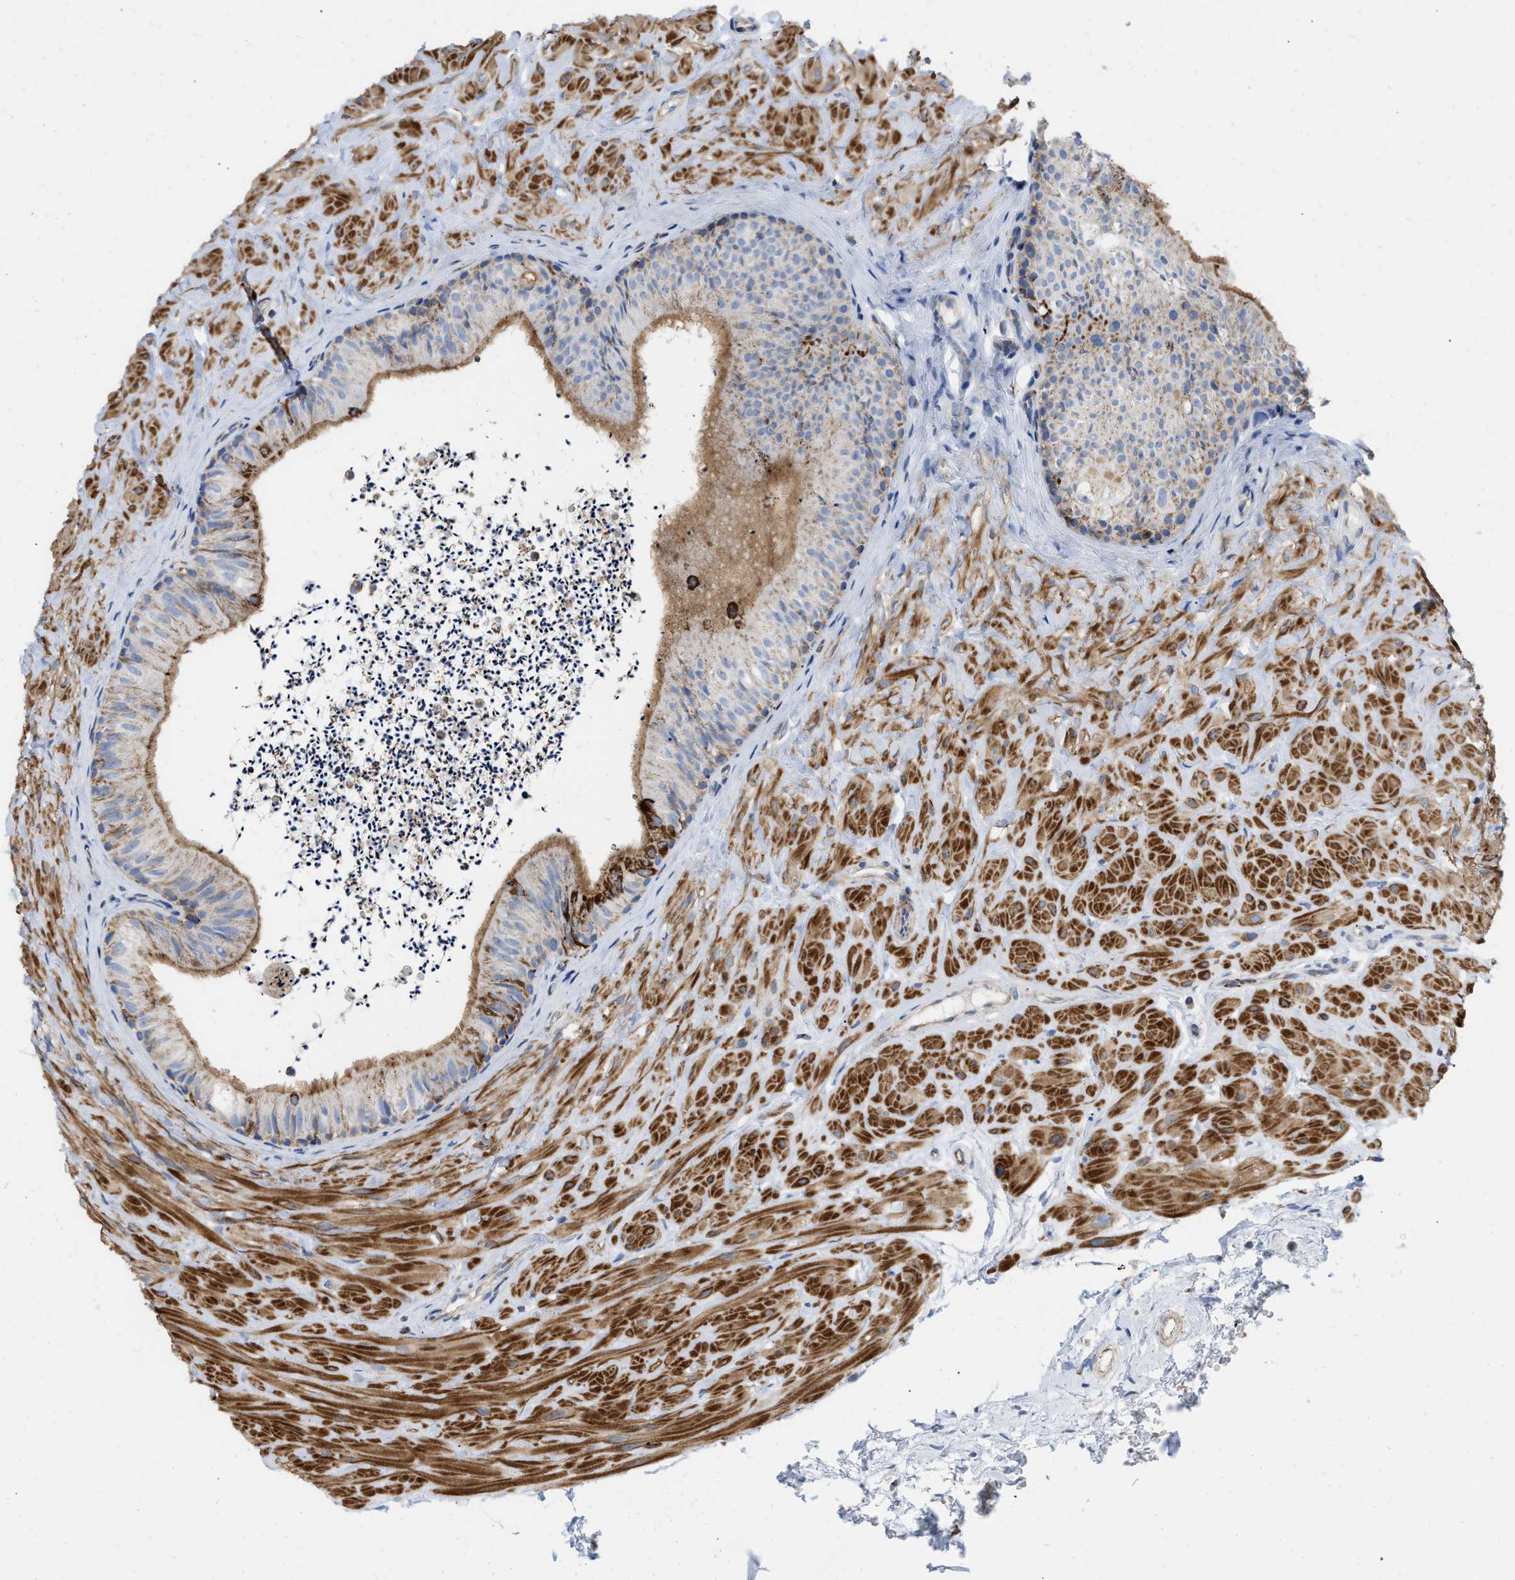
{"staining": {"intensity": "moderate", "quantity": "25%-75%", "location": "cytoplasmic/membranous"}, "tissue": "epididymis", "cell_type": "Glandular cells", "image_type": "normal", "snomed": [{"axis": "morphology", "description": "Normal tissue, NOS"}, {"axis": "topography", "description": "Epididymis"}], "caption": "The histopathology image exhibits a brown stain indicating the presence of a protein in the cytoplasmic/membranous of glandular cells in epididymis.", "gene": "GRB10", "patient": {"sex": "male", "age": 56}}